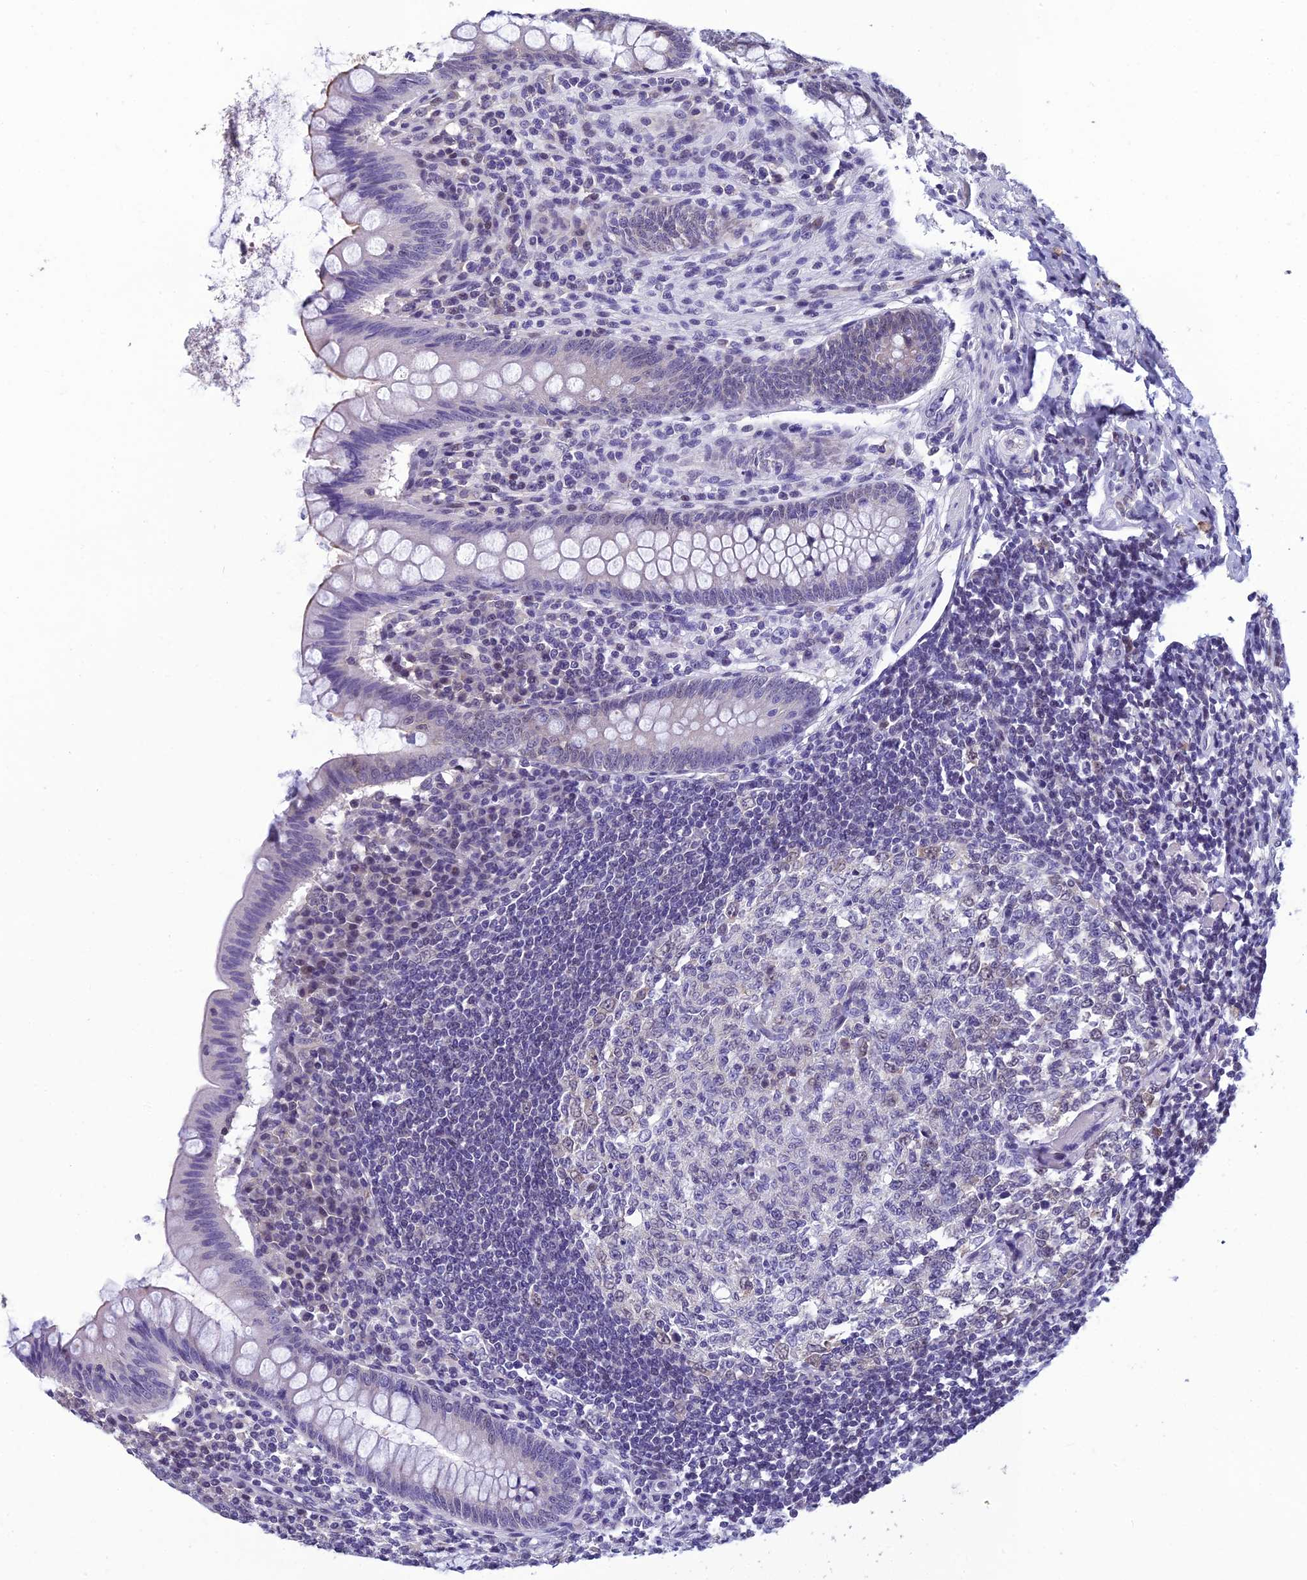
{"staining": {"intensity": "weak", "quantity": "<25%", "location": "cytoplasmic/membranous"}, "tissue": "appendix", "cell_type": "Glandular cells", "image_type": "normal", "snomed": [{"axis": "morphology", "description": "Normal tissue, NOS"}, {"axis": "topography", "description": "Appendix"}], "caption": "DAB immunohistochemical staining of unremarkable human appendix reveals no significant positivity in glandular cells. (Brightfield microscopy of DAB (3,3'-diaminobenzidine) immunohistochemistry (IHC) at high magnification).", "gene": "GRWD1", "patient": {"sex": "female", "age": 33}}